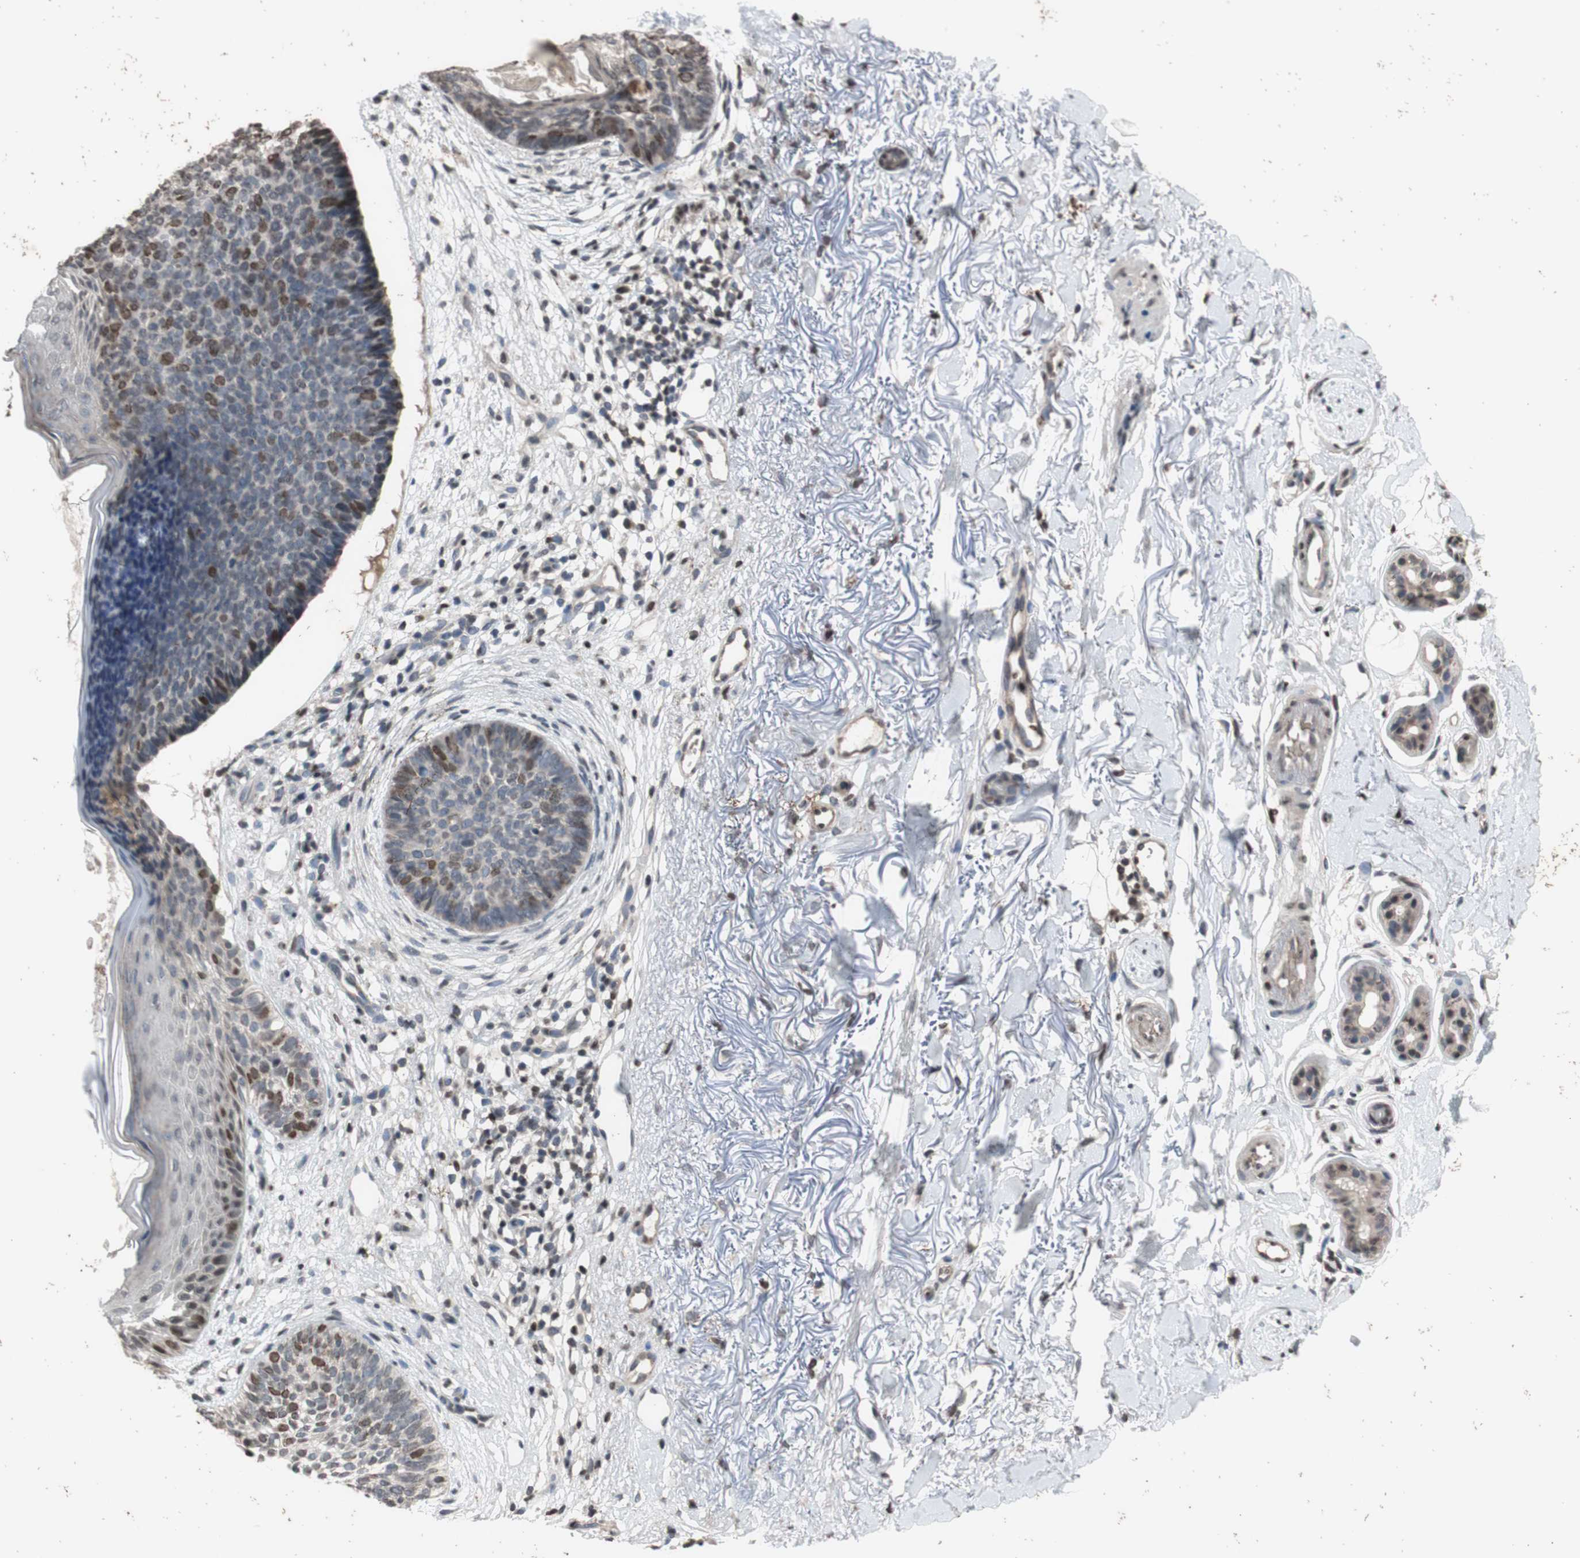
{"staining": {"intensity": "moderate", "quantity": "<25%", "location": "nuclear"}, "tissue": "skin cancer", "cell_type": "Tumor cells", "image_type": "cancer", "snomed": [{"axis": "morphology", "description": "Basal cell carcinoma"}, {"axis": "topography", "description": "Skin"}], "caption": "The immunohistochemical stain shows moderate nuclear positivity in tumor cells of skin cancer (basal cell carcinoma) tissue.", "gene": "MCM6", "patient": {"sex": "female", "age": 70}}